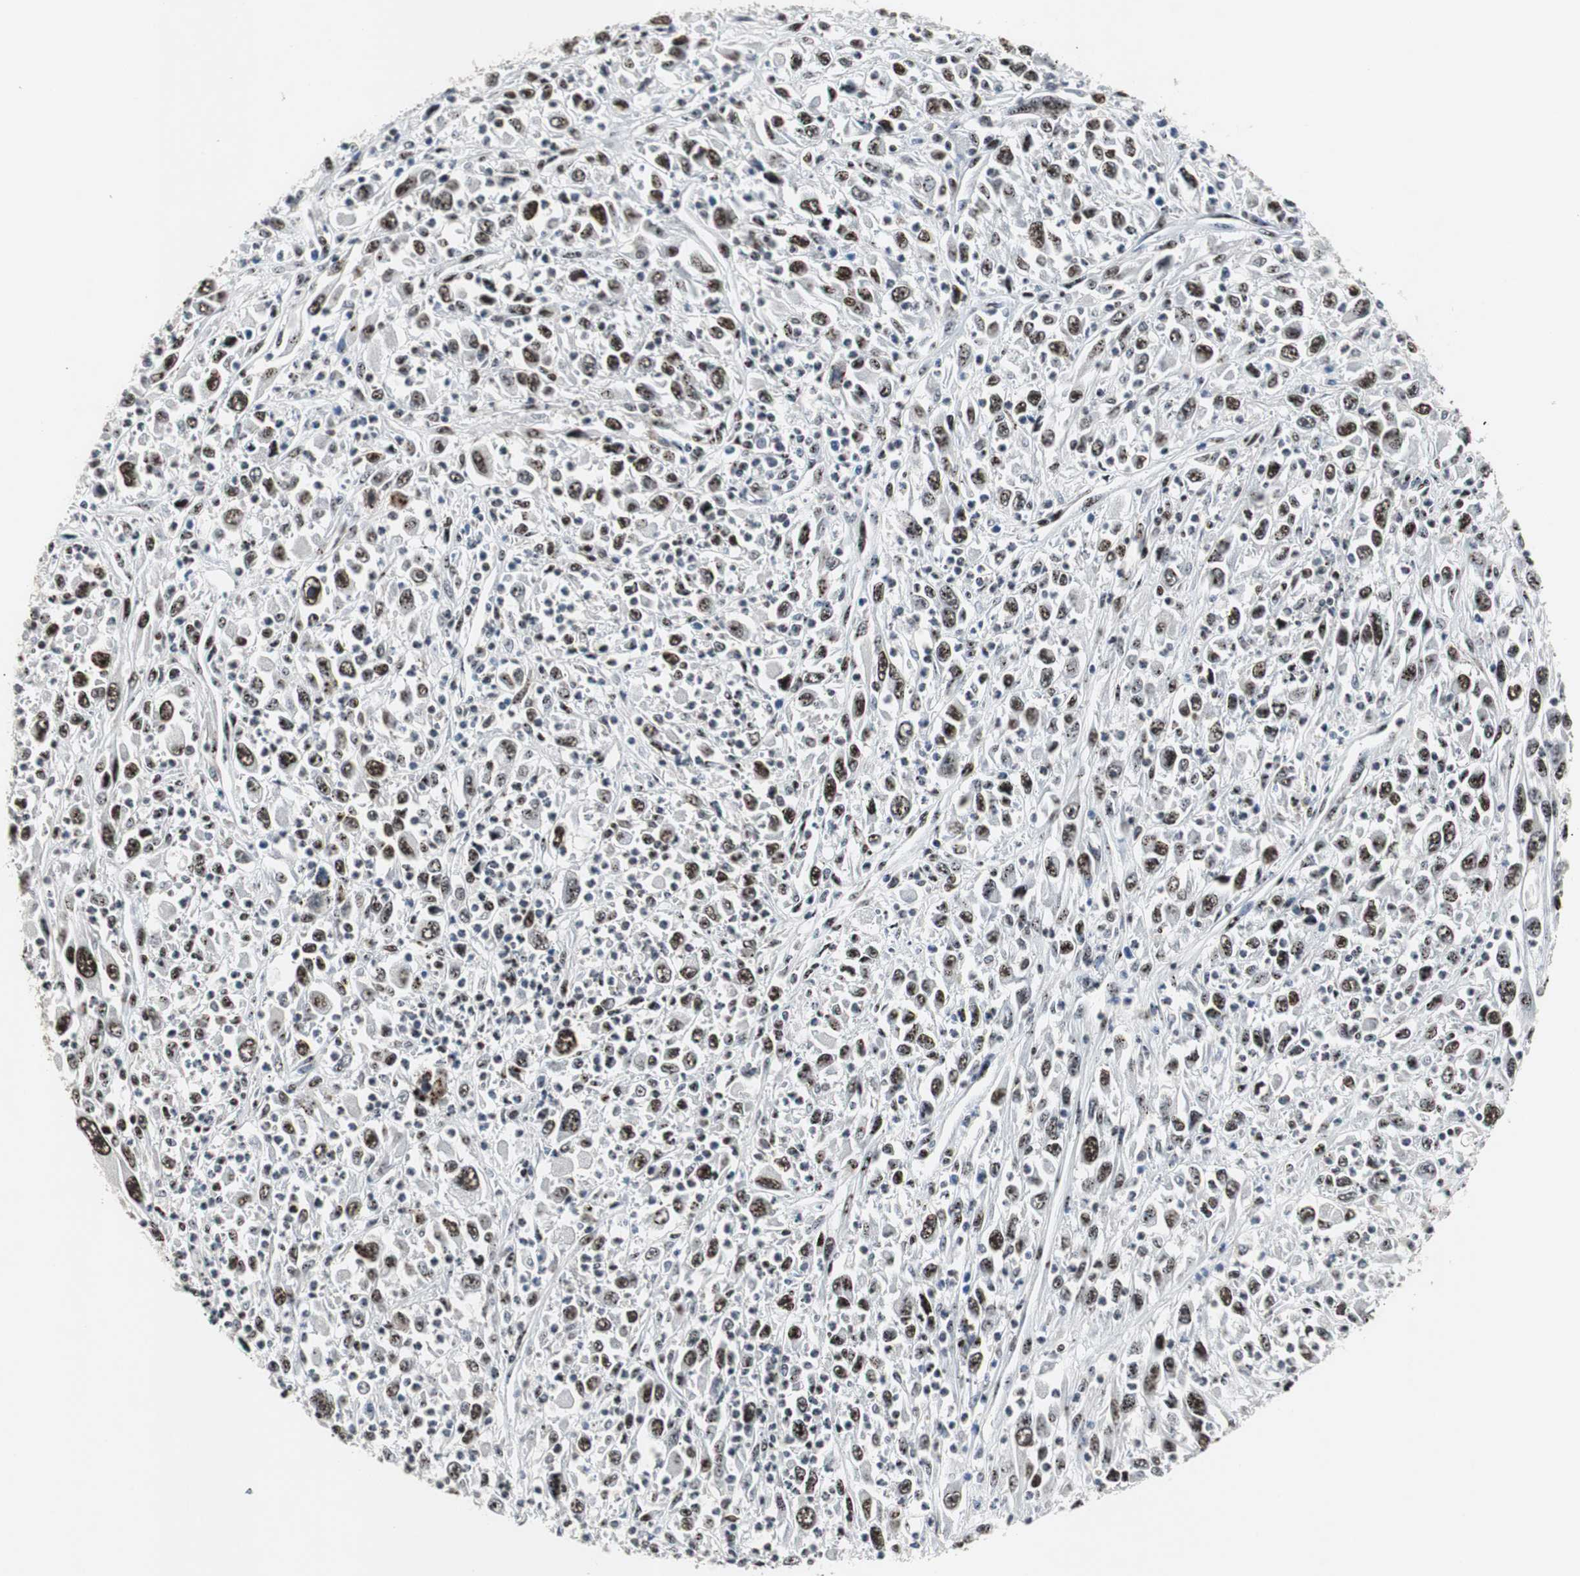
{"staining": {"intensity": "strong", "quantity": ">75%", "location": "nuclear"}, "tissue": "melanoma", "cell_type": "Tumor cells", "image_type": "cancer", "snomed": [{"axis": "morphology", "description": "Malignant melanoma, Metastatic site"}, {"axis": "topography", "description": "Skin"}], "caption": "Protein expression analysis of malignant melanoma (metastatic site) demonstrates strong nuclear positivity in about >75% of tumor cells.", "gene": "GRK2", "patient": {"sex": "female", "age": 56}}